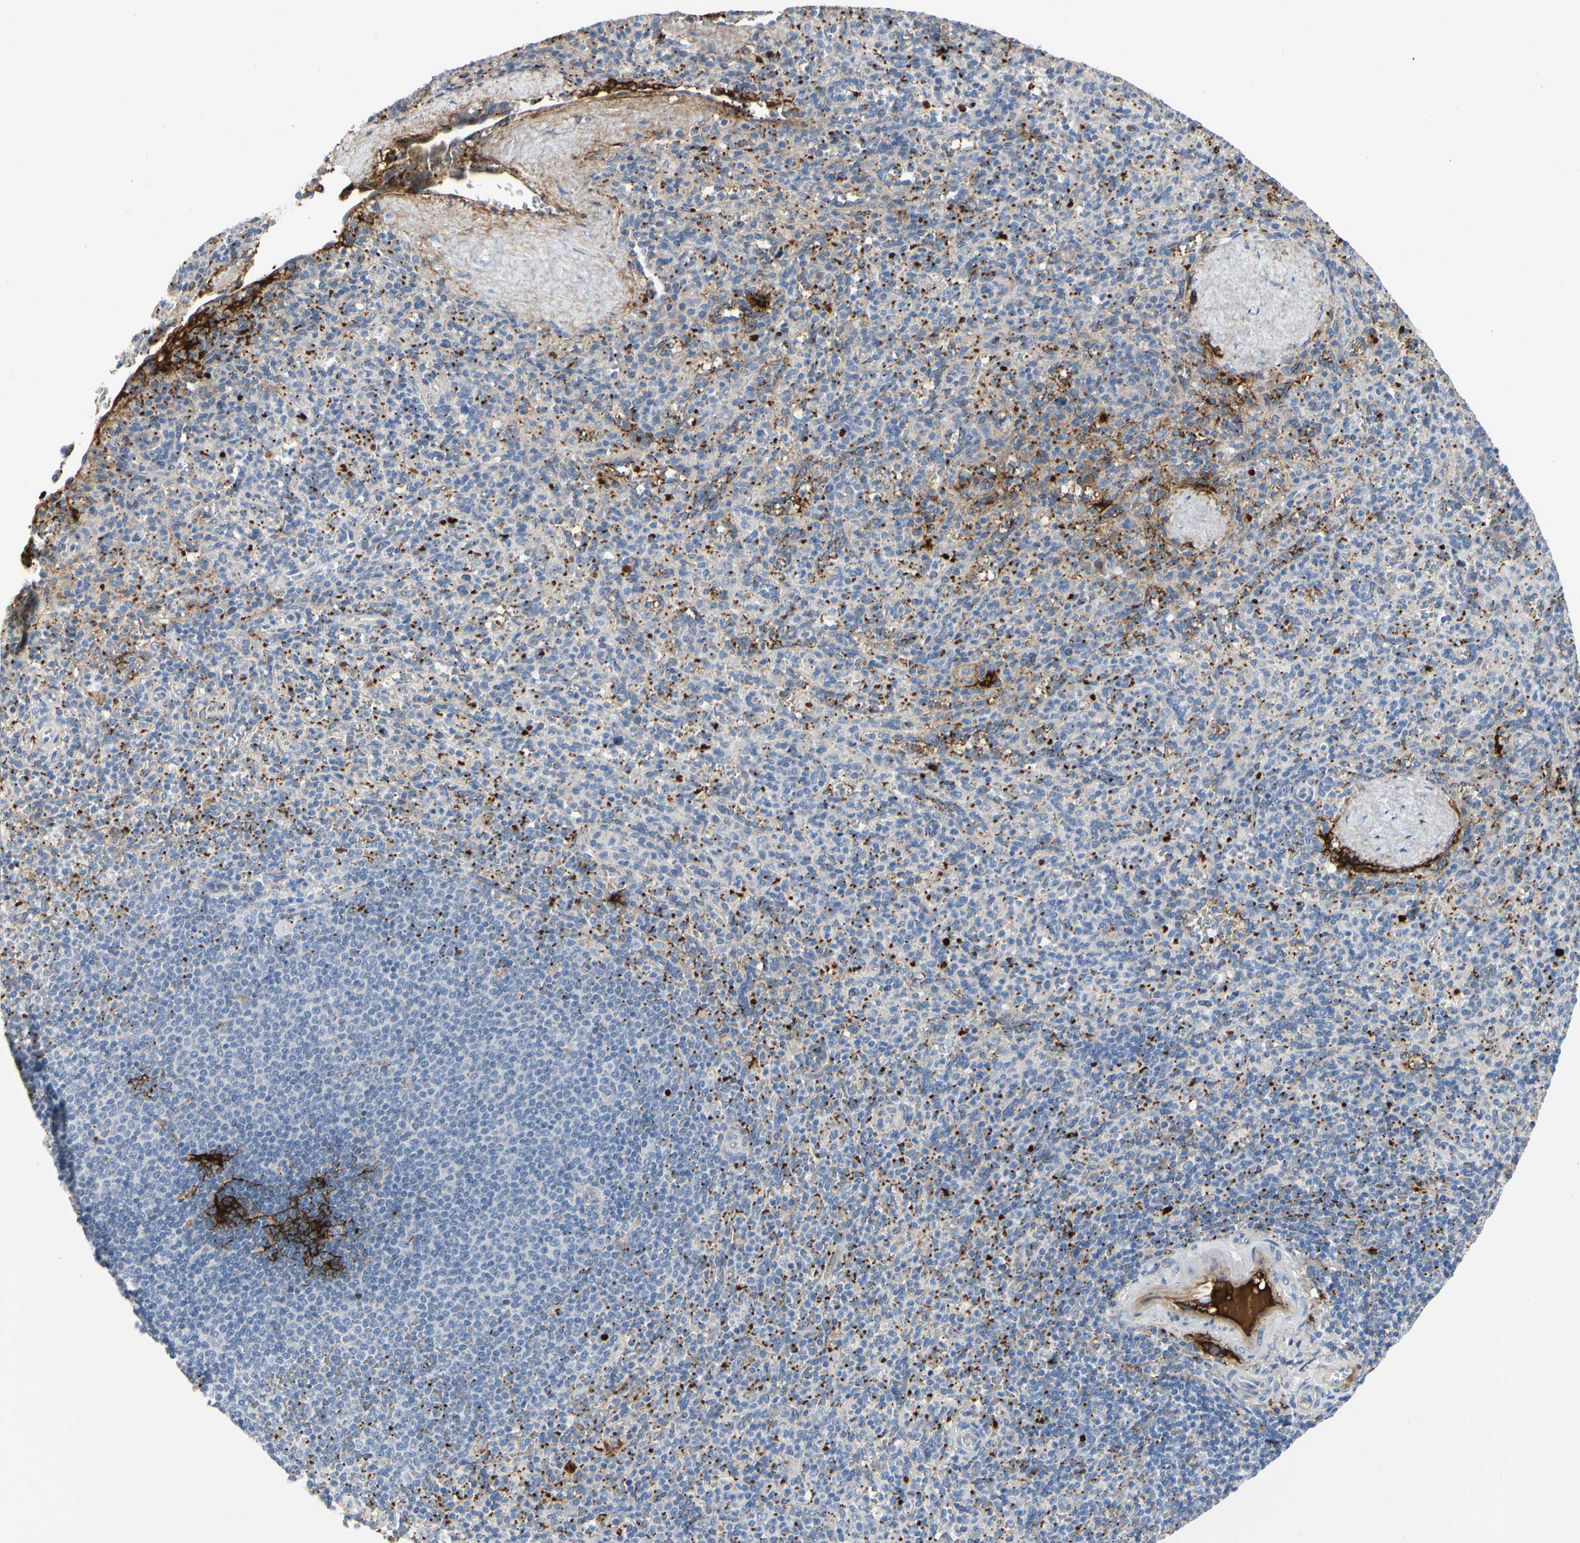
{"staining": {"intensity": "negative", "quantity": "none", "location": "none"}, "tissue": "spleen", "cell_type": "Cells in red pulp", "image_type": "normal", "snomed": [{"axis": "morphology", "description": "Normal tissue, NOS"}, {"axis": "topography", "description": "Spleen"}], "caption": "IHC photomicrograph of benign human spleen stained for a protein (brown), which demonstrates no staining in cells in red pulp. (DAB (3,3'-diaminobenzidine) IHC visualized using brightfield microscopy, high magnification).", "gene": "FGB", "patient": {"sex": "male", "age": 36}}